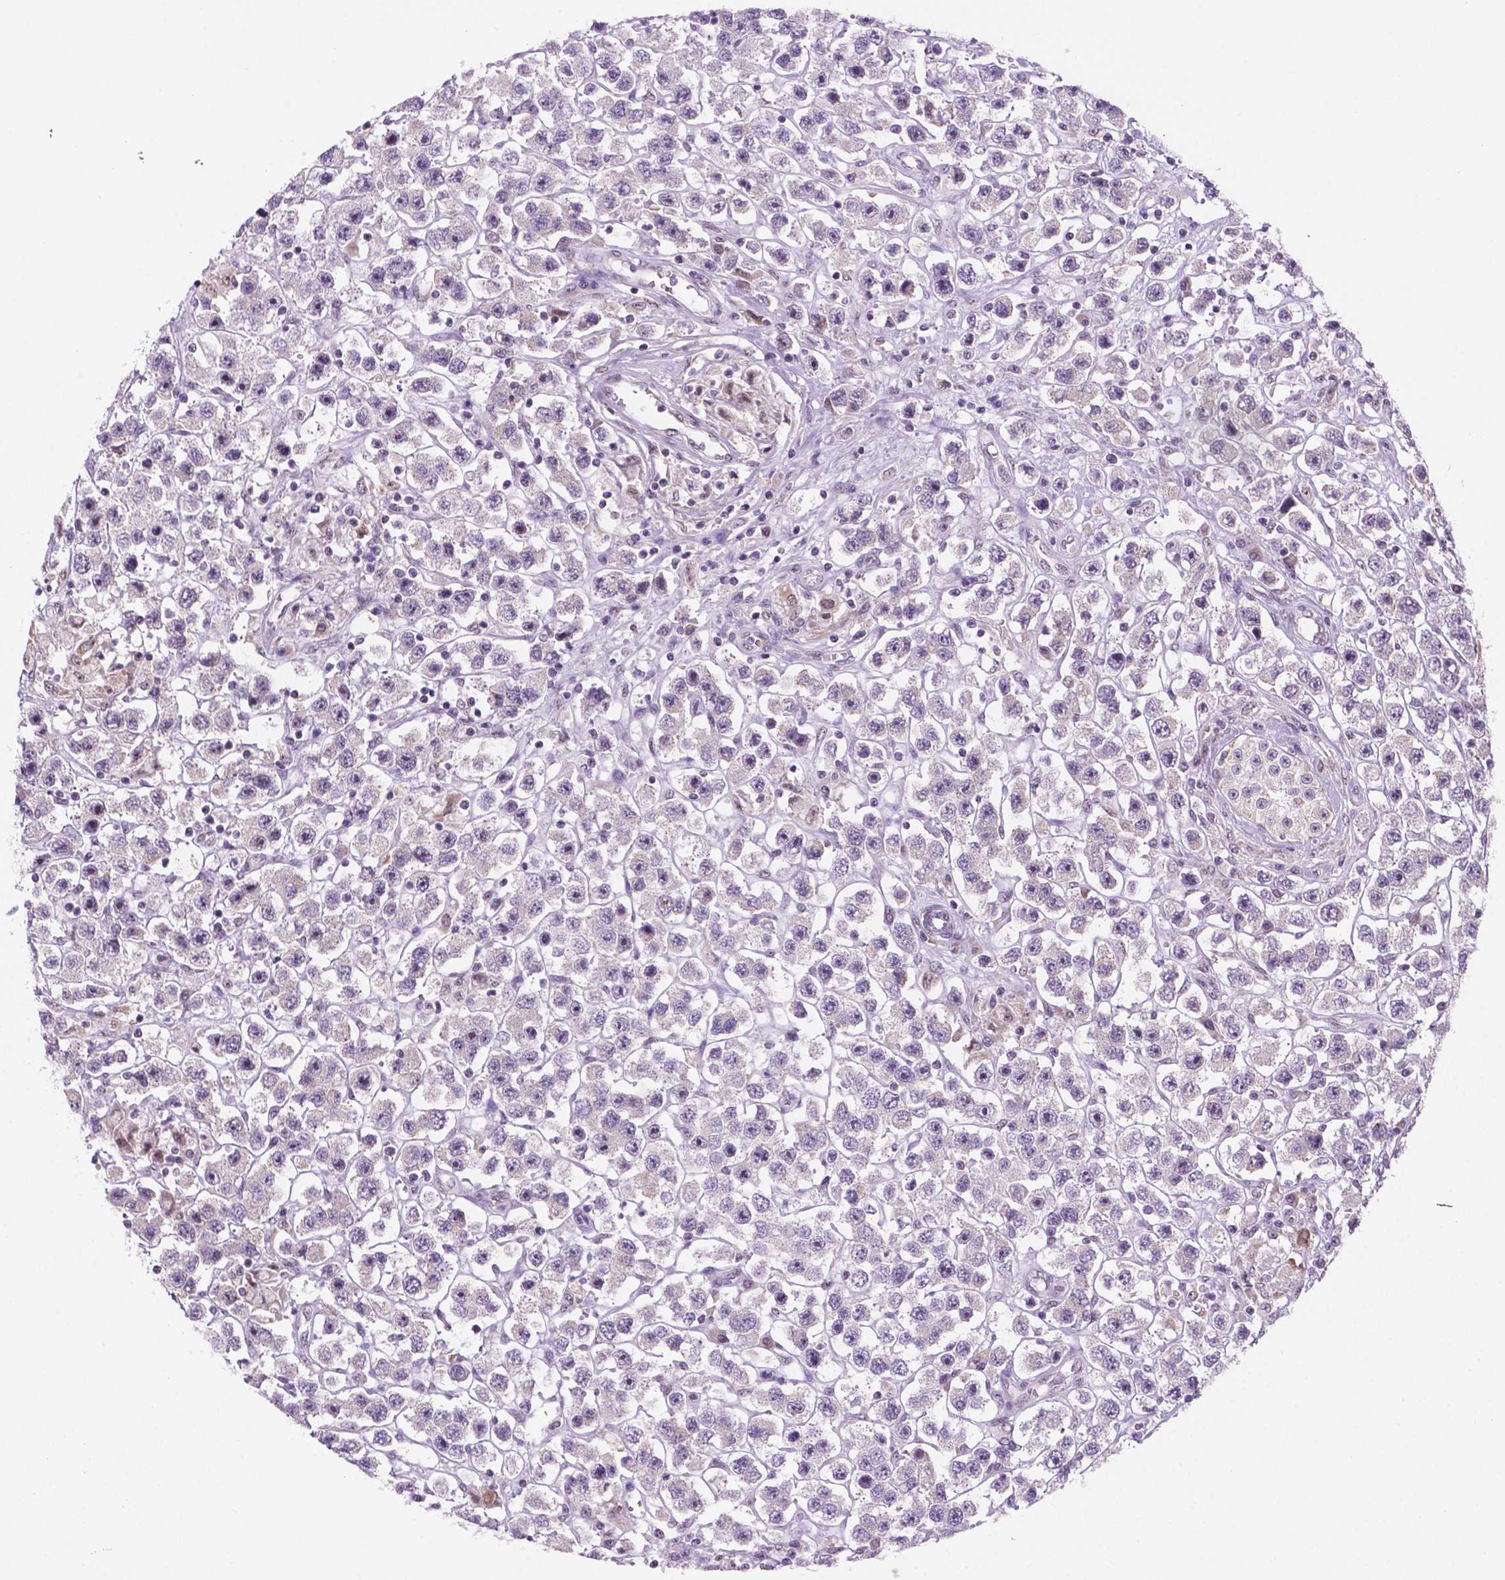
{"staining": {"intensity": "negative", "quantity": "none", "location": "none"}, "tissue": "testis cancer", "cell_type": "Tumor cells", "image_type": "cancer", "snomed": [{"axis": "morphology", "description": "Seminoma, NOS"}, {"axis": "topography", "description": "Testis"}], "caption": "This is an immunohistochemistry (IHC) photomicrograph of human testis seminoma. There is no positivity in tumor cells.", "gene": "C18orf21", "patient": {"sex": "male", "age": 45}}